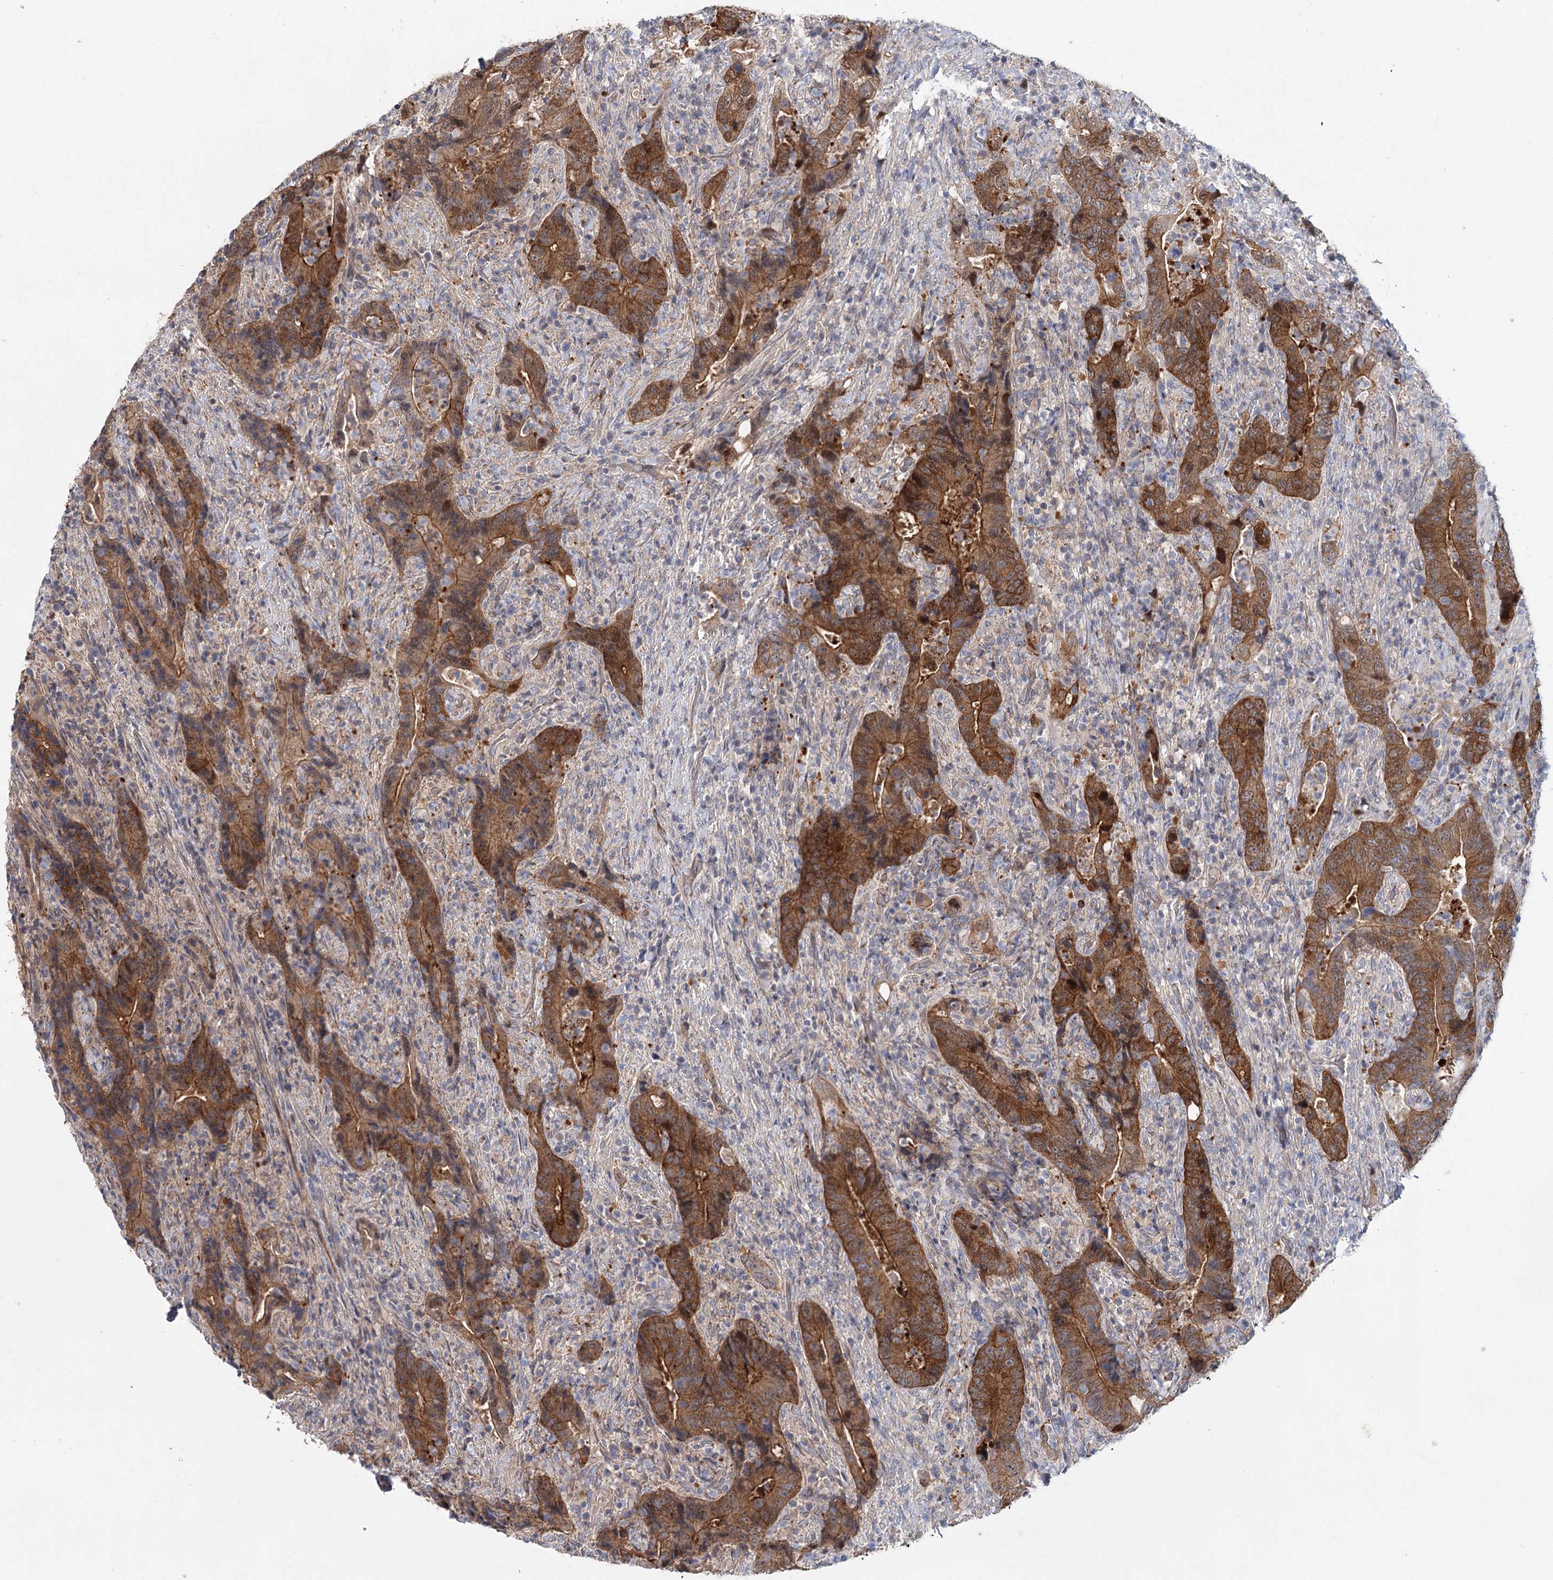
{"staining": {"intensity": "strong", "quantity": ">75%", "location": "cytoplasmic/membranous"}, "tissue": "colorectal cancer", "cell_type": "Tumor cells", "image_type": "cancer", "snomed": [{"axis": "morphology", "description": "Adenocarcinoma, NOS"}, {"axis": "topography", "description": "Colon"}], "caption": "The micrograph shows a brown stain indicating the presence of a protein in the cytoplasmic/membranous of tumor cells in colorectal cancer (adenocarcinoma).", "gene": "MAP3K13", "patient": {"sex": "female", "age": 75}}